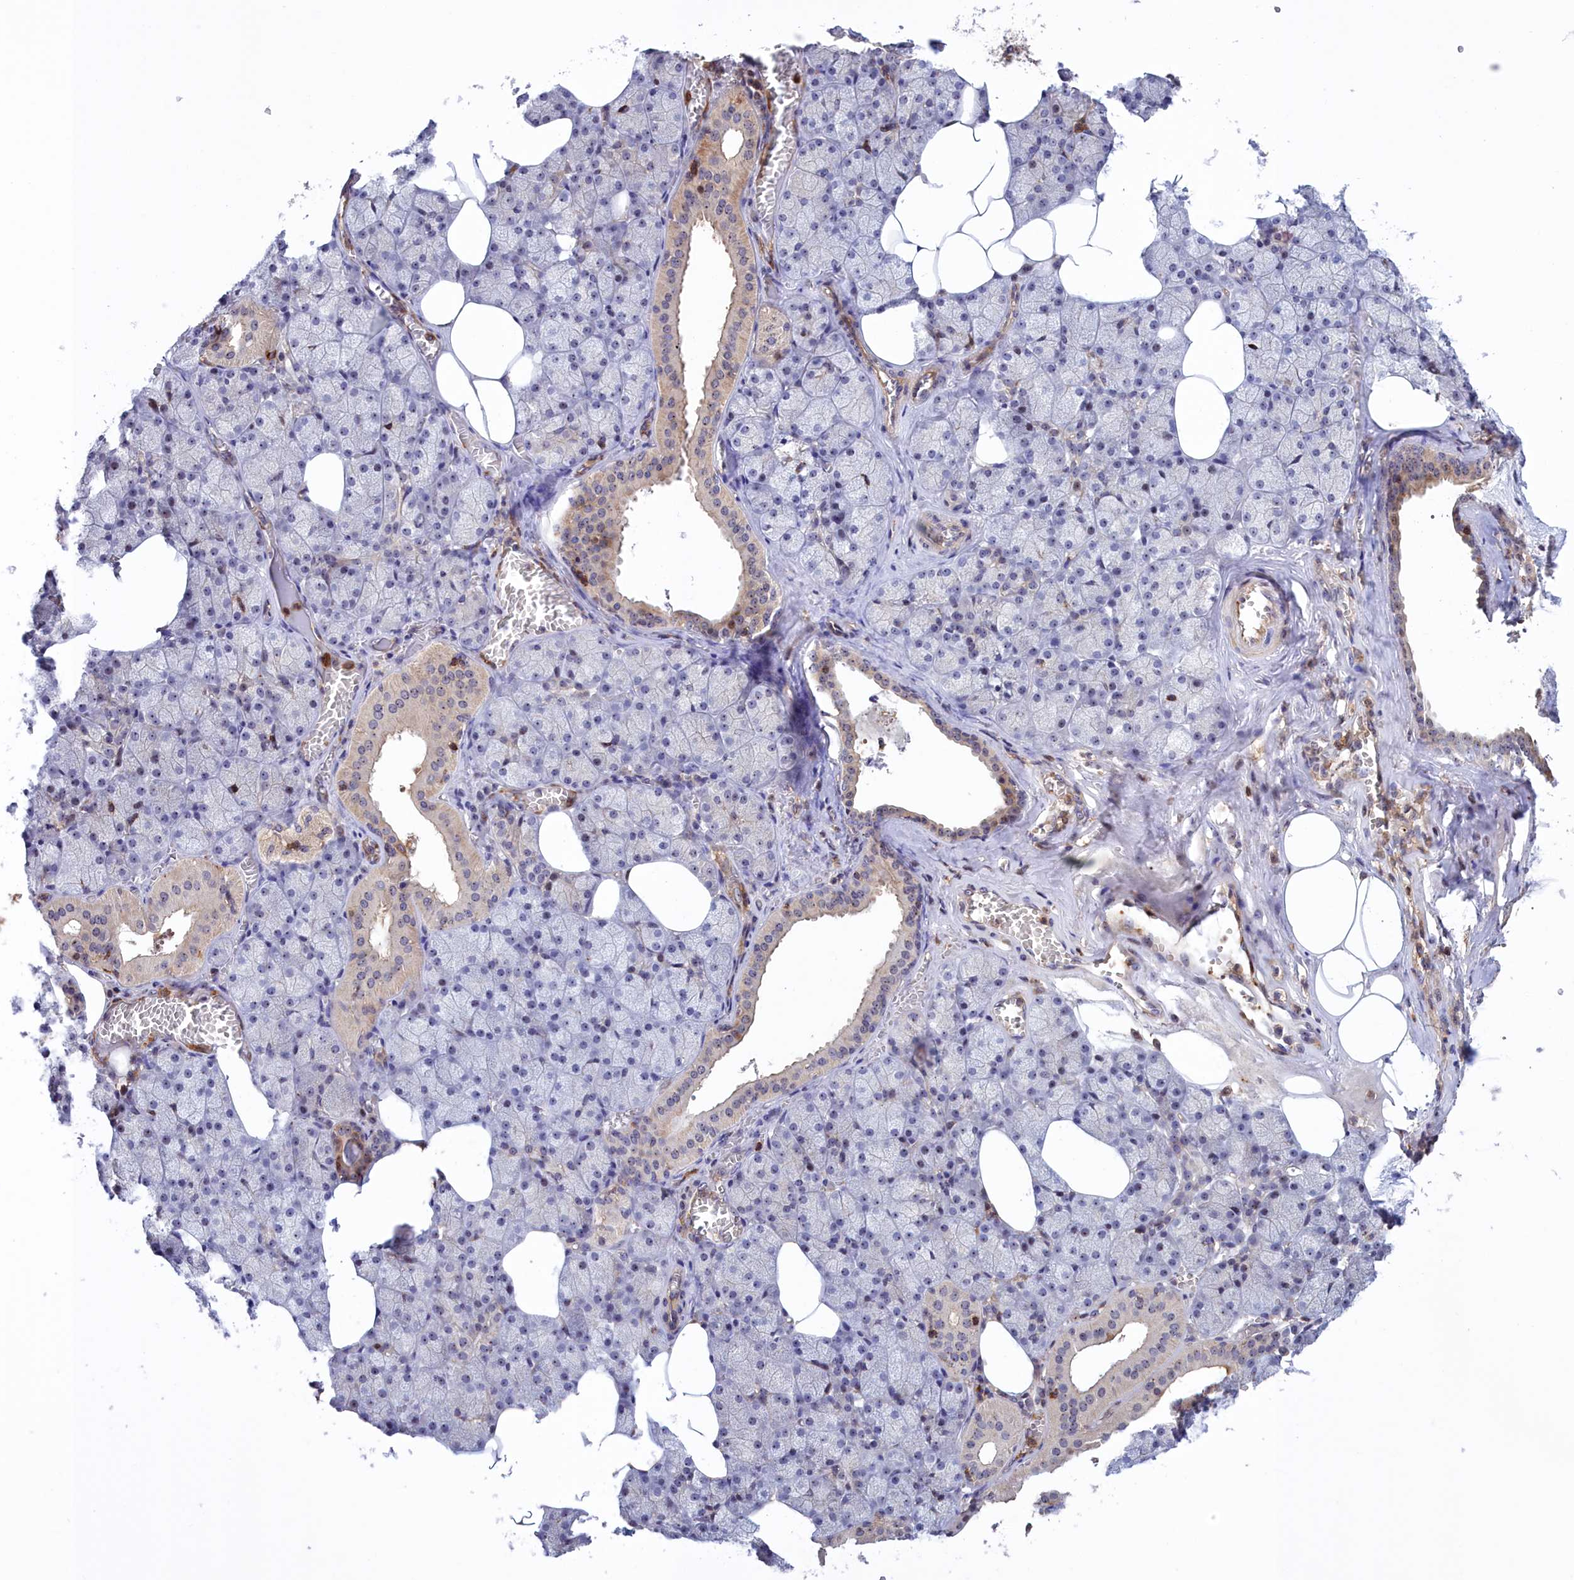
{"staining": {"intensity": "weak", "quantity": "25%-75%", "location": "cytoplasmic/membranous"}, "tissue": "salivary gland", "cell_type": "Glandular cells", "image_type": "normal", "snomed": [{"axis": "morphology", "description": "Normal tissue, NOS"}, {"axis": "topography", "description": "Salivary gland"}], "caption": "Protein analysis of benign salivary gland exhibits weak cytoplasmic/membranous expression in about 25%-75% of glandular cells.", "gene": "NEURL4", "patient": {"sex": "male", "age": 62}}